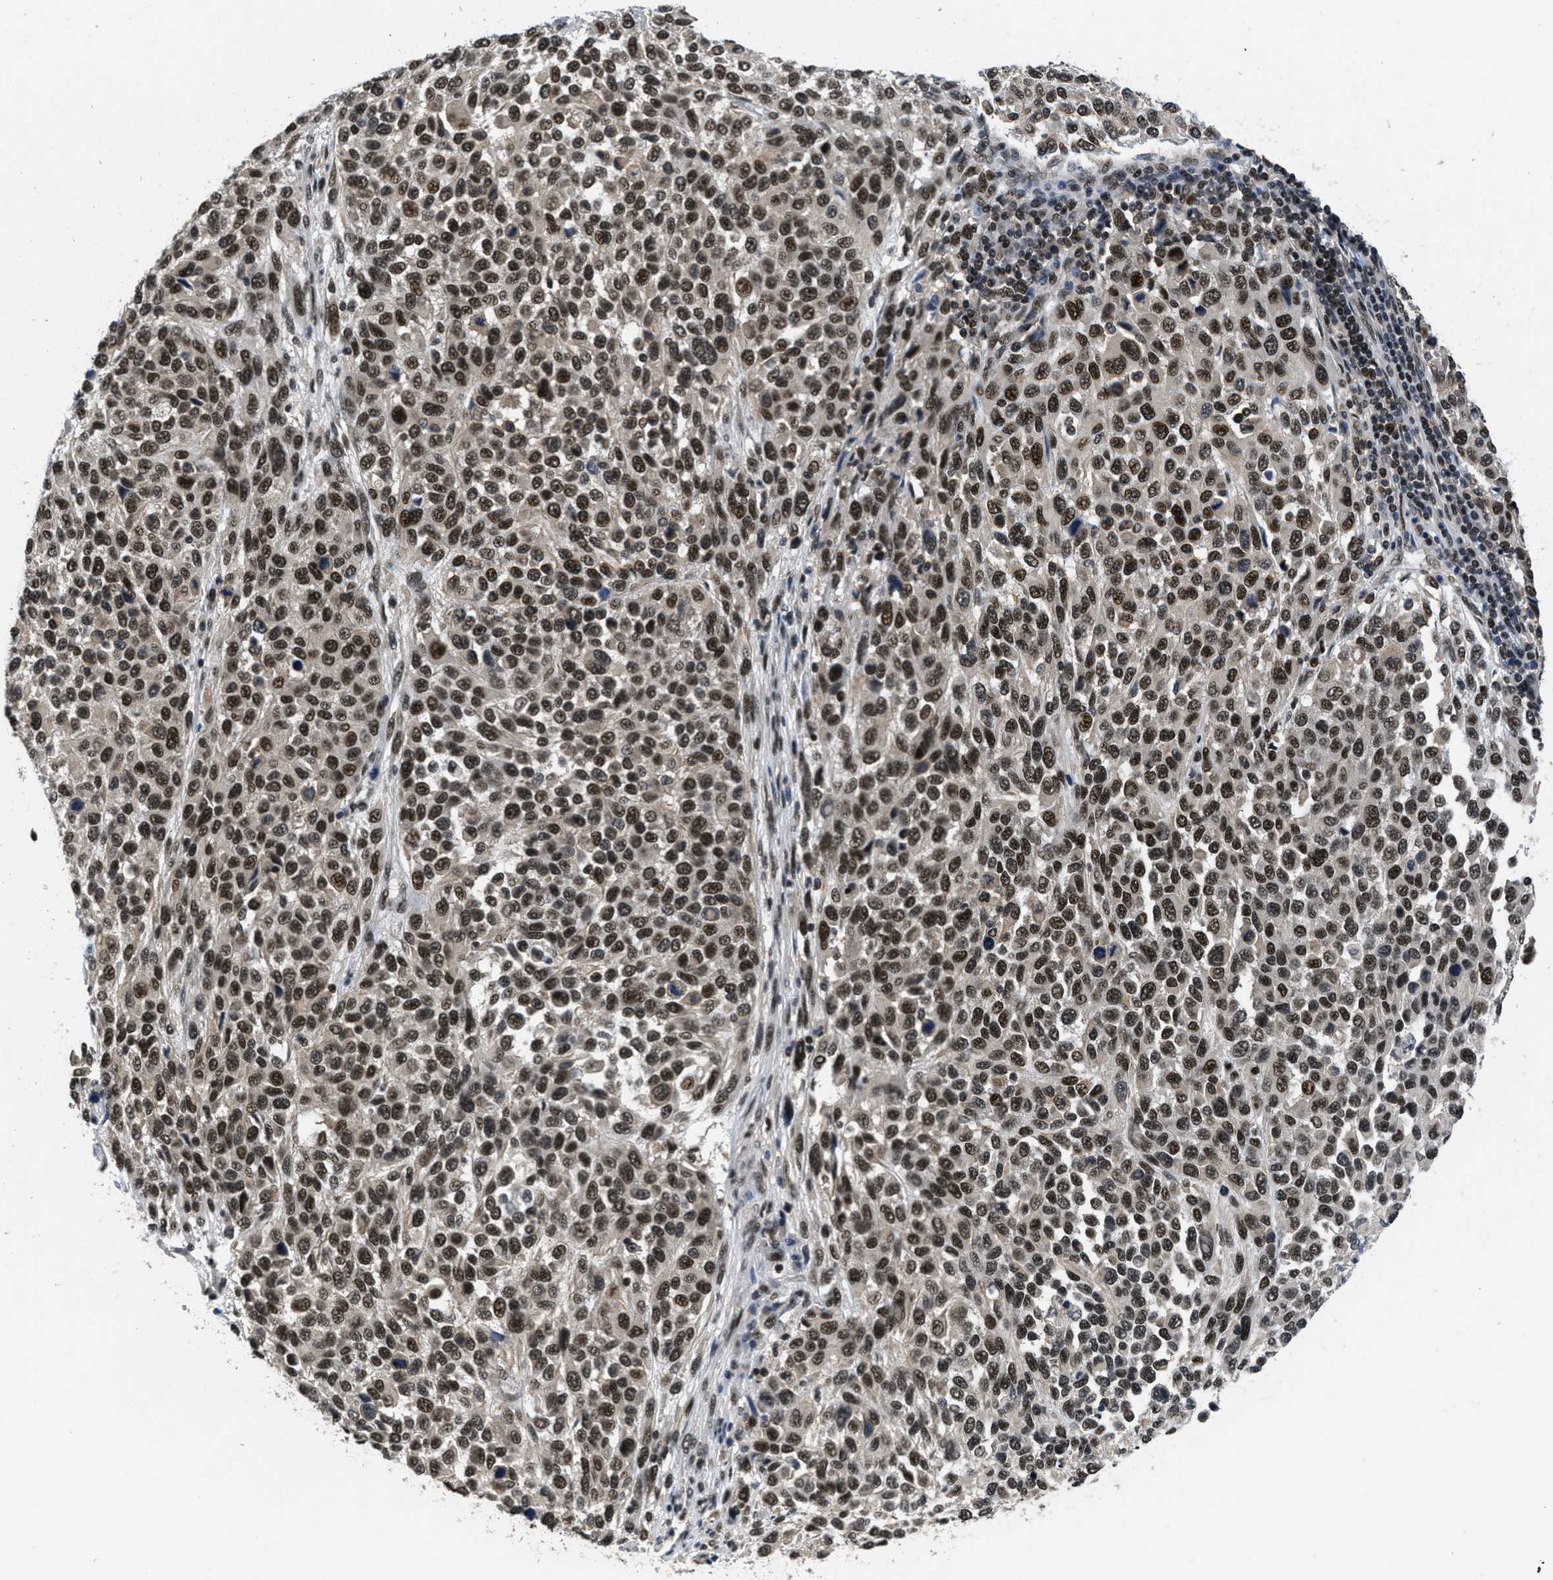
{"staining": {"intensity": "strong", "quantity": ">75%", "location": "nuclear"}, "tissue": "melanoma", "cell_type": "Tumor cells", "image_type": "cancer", "snomed": [{"axis": "morphology", "description": "Malignant melanoma, Metastatic site"}, {"axis": "topography", "description": "Lymph node"}], "caption": "Tumor cells display high levels of strong nuclear staining in approximately >75% of cells in melanoma. Using DAB (3,3'-diaminobenzidine) (brown) and hematoxylin (blue) stains, captured at high magnification using brightfield microscopy.", "gene": "CUL4B", "patient": {"sex": "male", "age": 61}}